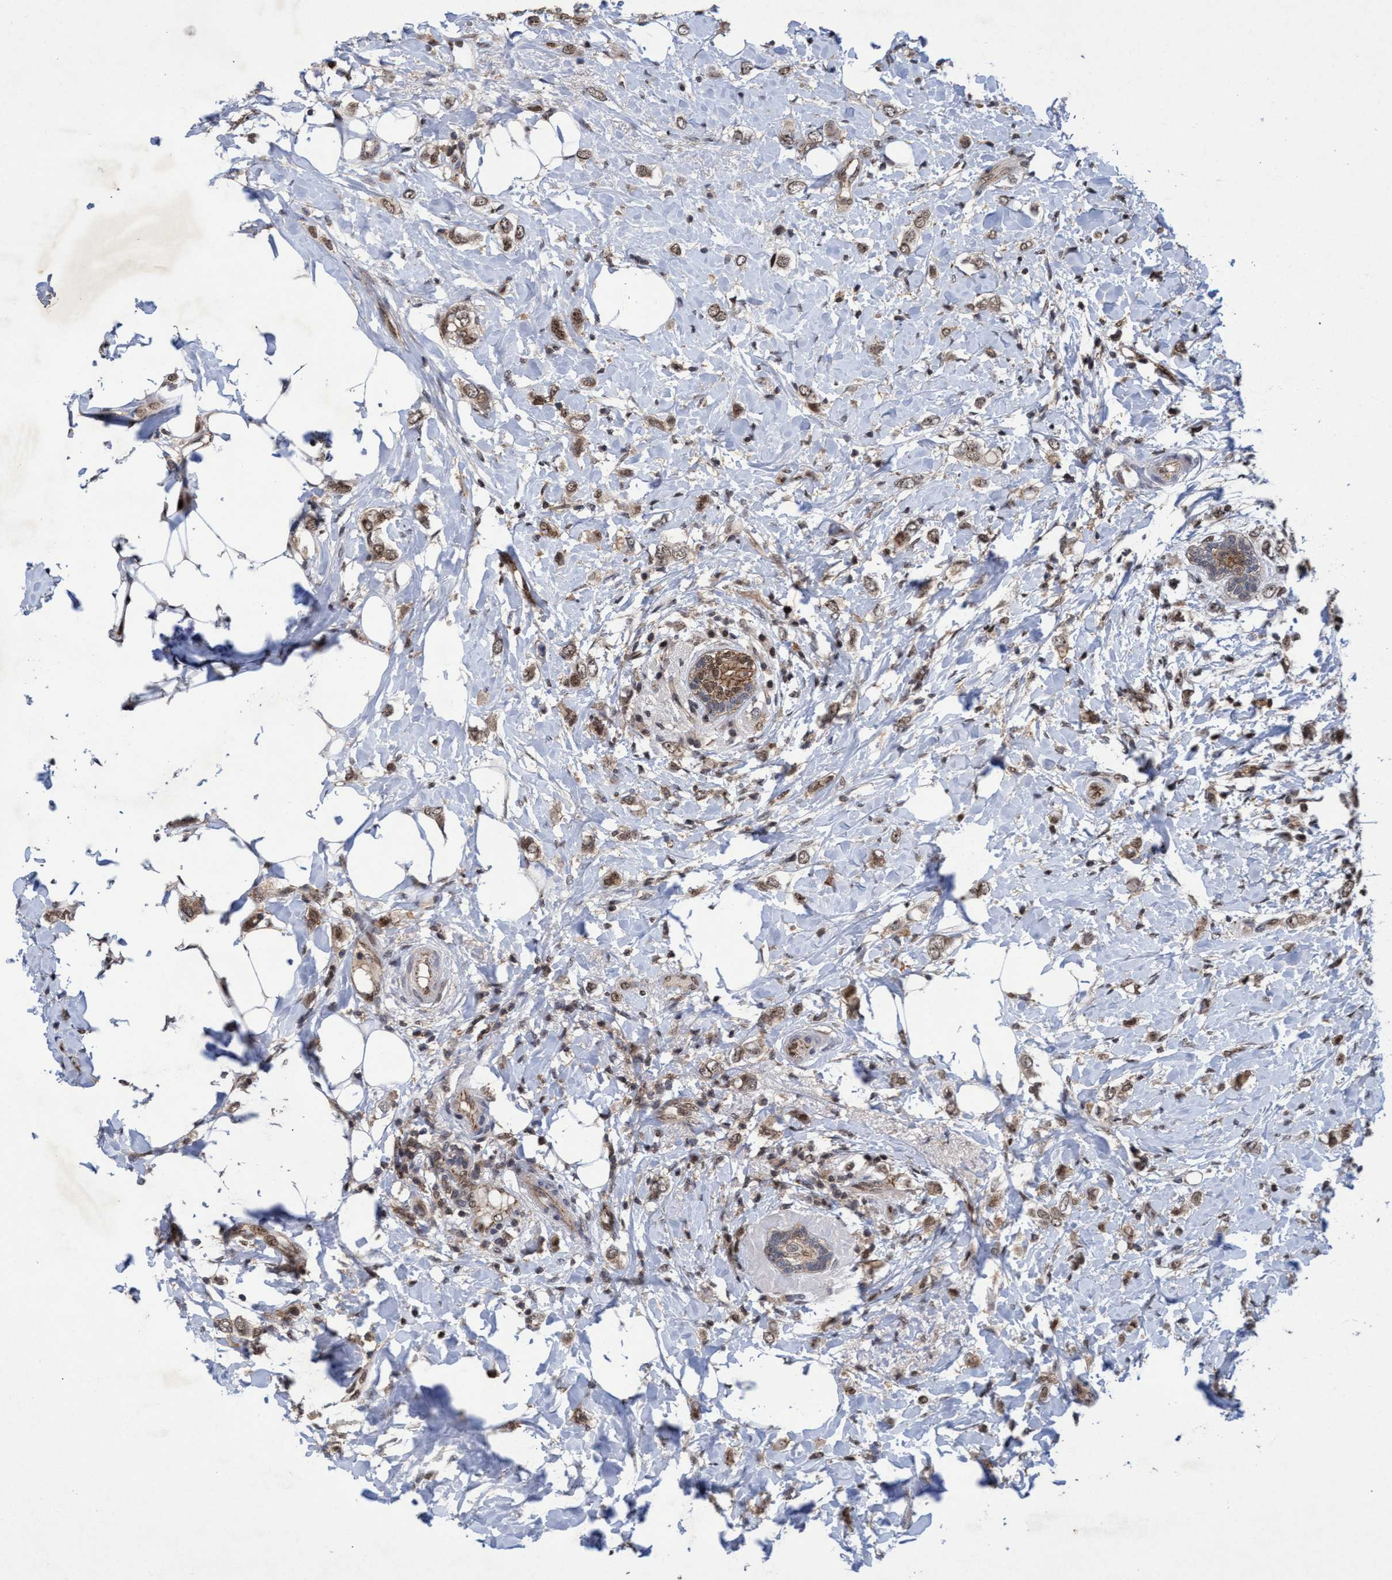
{"staining": {"intensity": "weak", "quantity": ">75%", "location": "cytoplasmic/membranous,nuclear"}, "tissue": "breast cancer", "cell_type": "Tumor cells", "image_type": "cancer", "snomed": [{"axis": "morphology", "description": "Normal tissue, NOS"}, {"axis": "morphology", "description": "Lobular carcinoma"}, {"axis": "topography", "description": "Breast"}], "caption": "Lobular carcinoma (breast) stained for a protein demonstrates weak cytoplasmic/membranous and nuclear positivity in tumor cells.", "gene": "GTF2F1", "patient": {"sex": "female", "age": 47}}